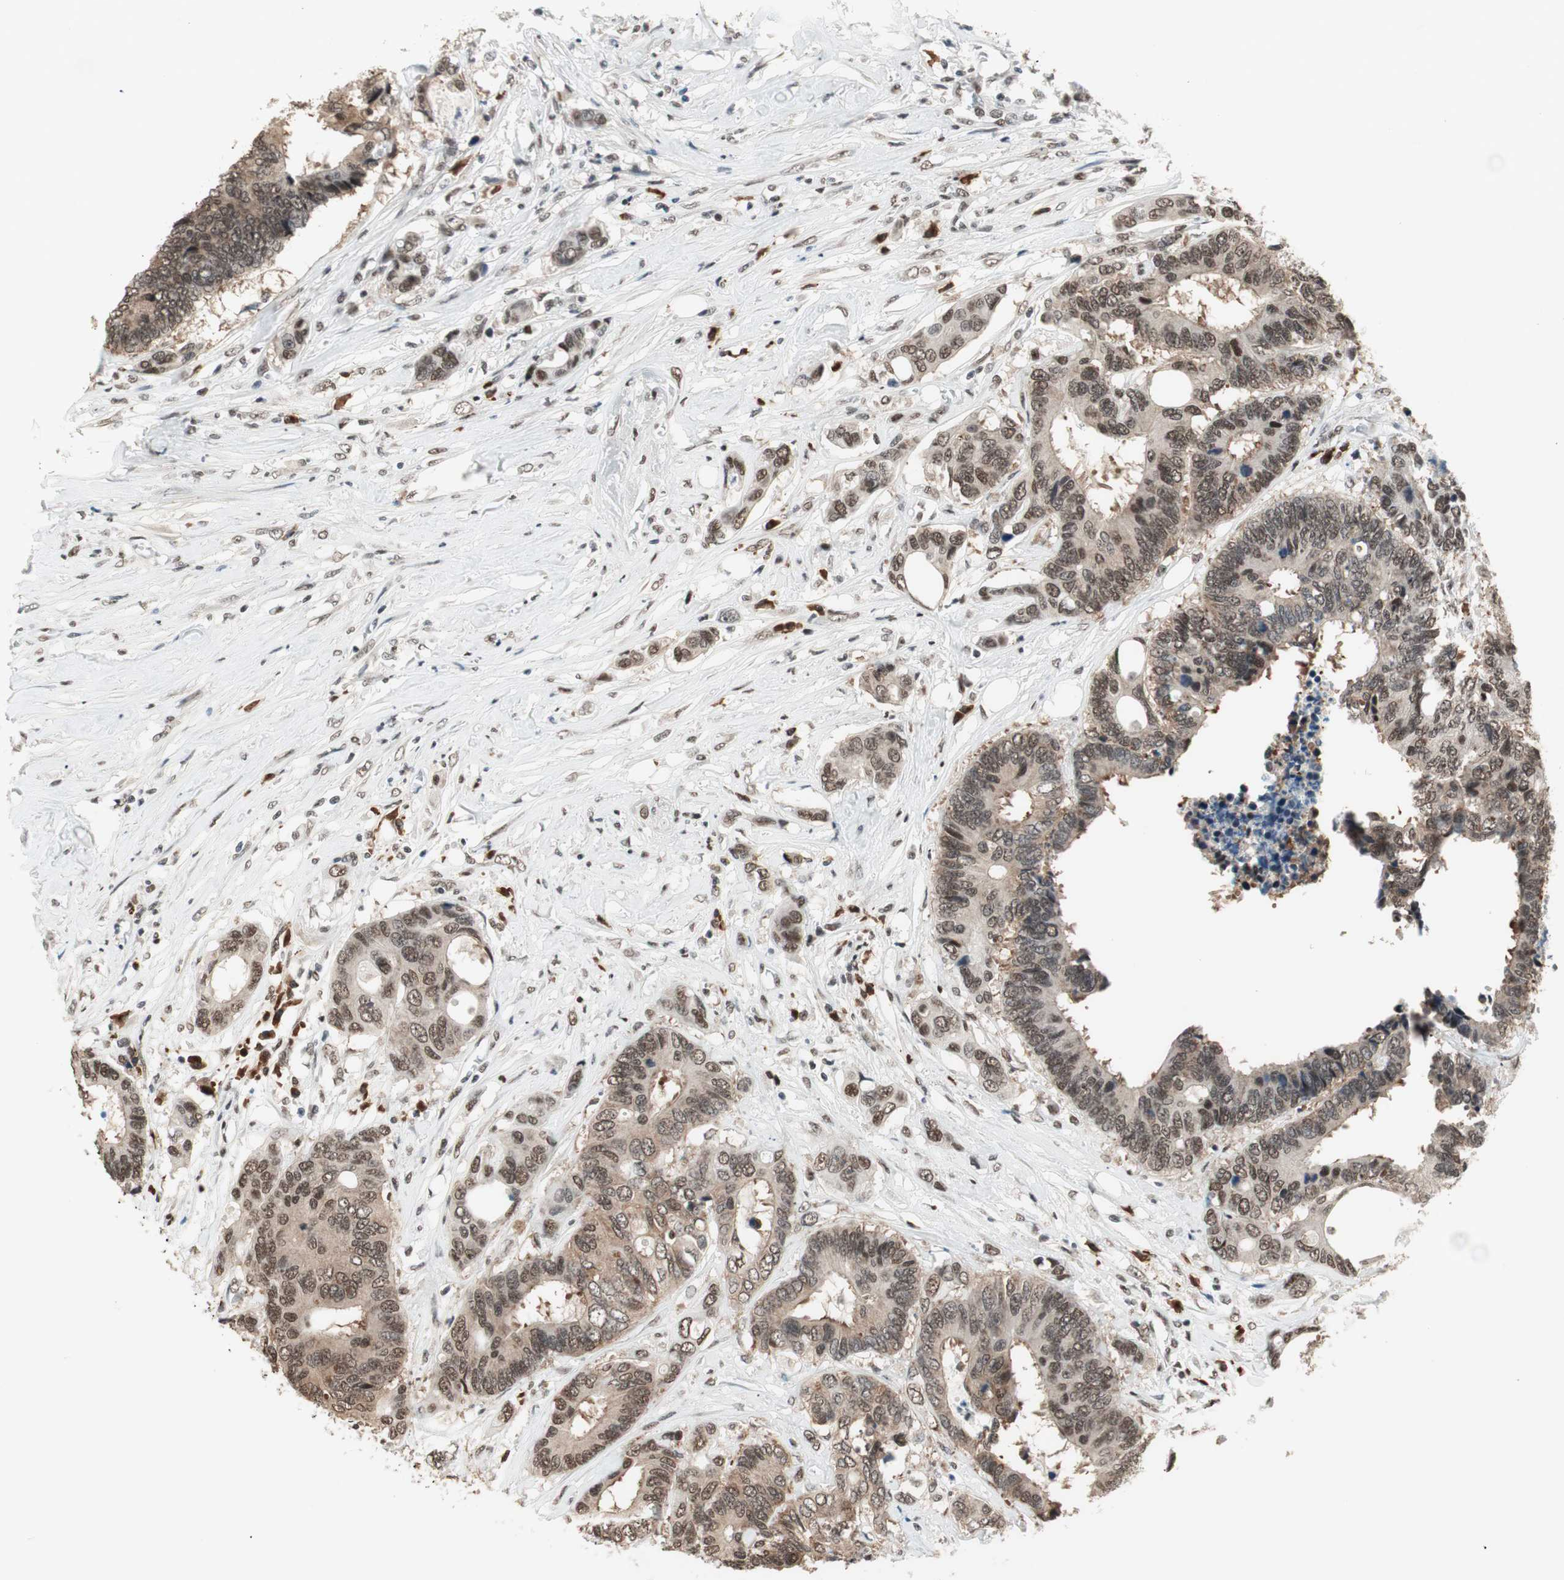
{"staining": {"intensity": "moderate", "quantity": ">75%", "location": "cytoplasmic/membranous,nuclear"}, "tissue": "colorectal cancer", "cell_type": "Tumor cells", "image_type": "cancer", "snomed": [{"axis": "morphology", "description": "Adenocarcinoma, NOS"}, {"axis": "topography", "description": "Rectum"}], "caption": "This is an image of immunohistochemistry (IHC) staining of colorectal cancer, which shows moderate positivity in the cytoplasmic/membranous and nuclear of tumor cells.", "gene": "SMARCE1", "patient": {"sex": "male", "age": 55}}